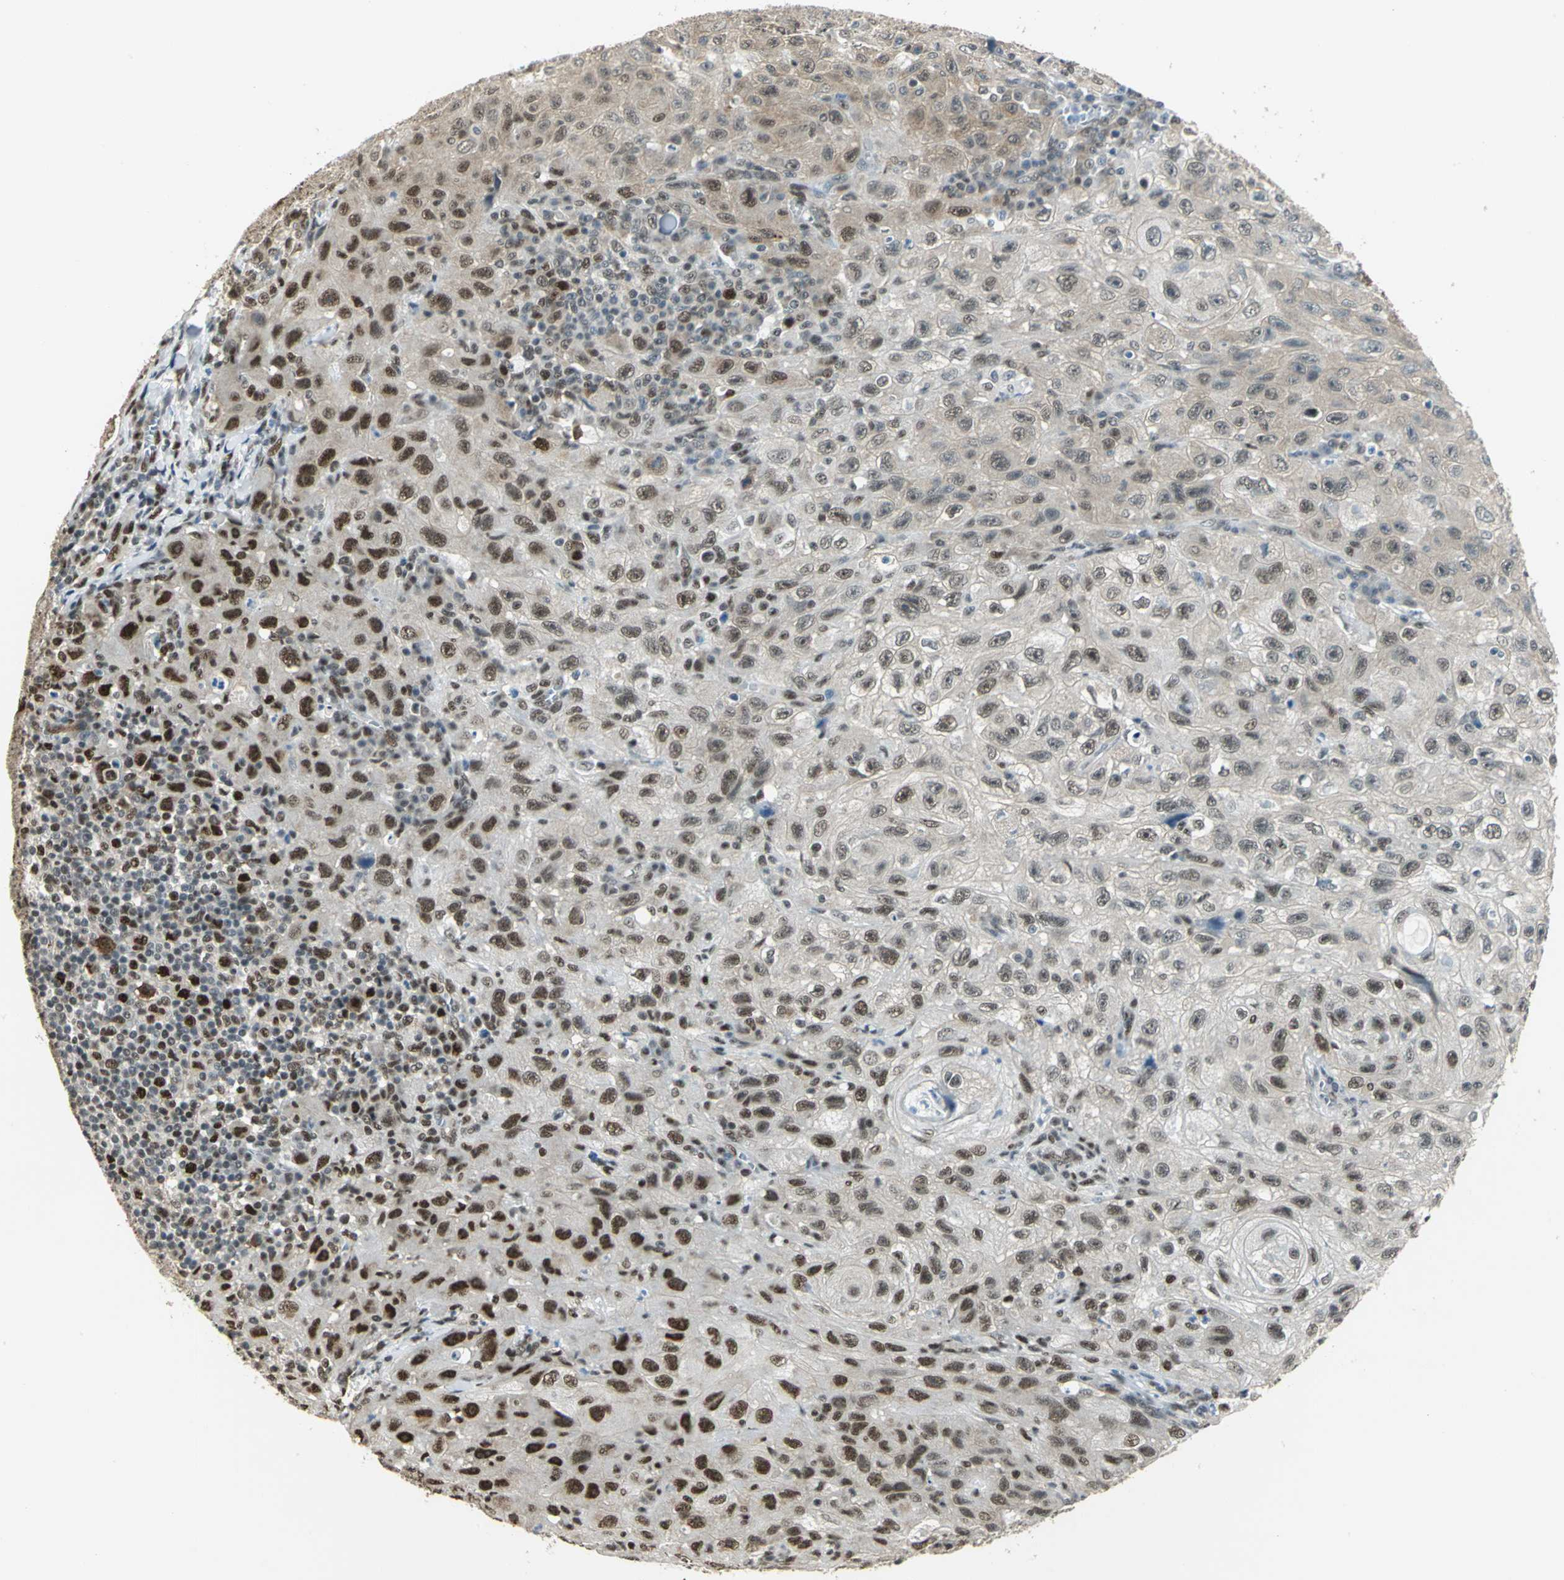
{"staining": {"intensity": "weak", "quantity": ">75%", "location": "cytoplasmic/membranous"}, "tissue": "skin cancer", "cell_type": "Tumor cells", "image_type": "cancer", "snomed": [{"axis": "morphology", "description": "Squamous cell carcinoma, NOS"}, {"axis": "topography", "description": "Skin"}], "caption": "Immunohistochemistry (IHC) staining of squamous cell carcinoma (skin), which exhibits low levels of weak cytoplasmic/membranous positivity in about >75% of tumor cells indicating weak cytoplasmic/membranous protein staining. The staining was performed using DAB (3,3'-diaminobenzidine) (brown) for protein detection and nuclei were counterstained in hematoxylin (blue).", "gene": "DDX5", "patient": {"sex": "male", "age": 75}}